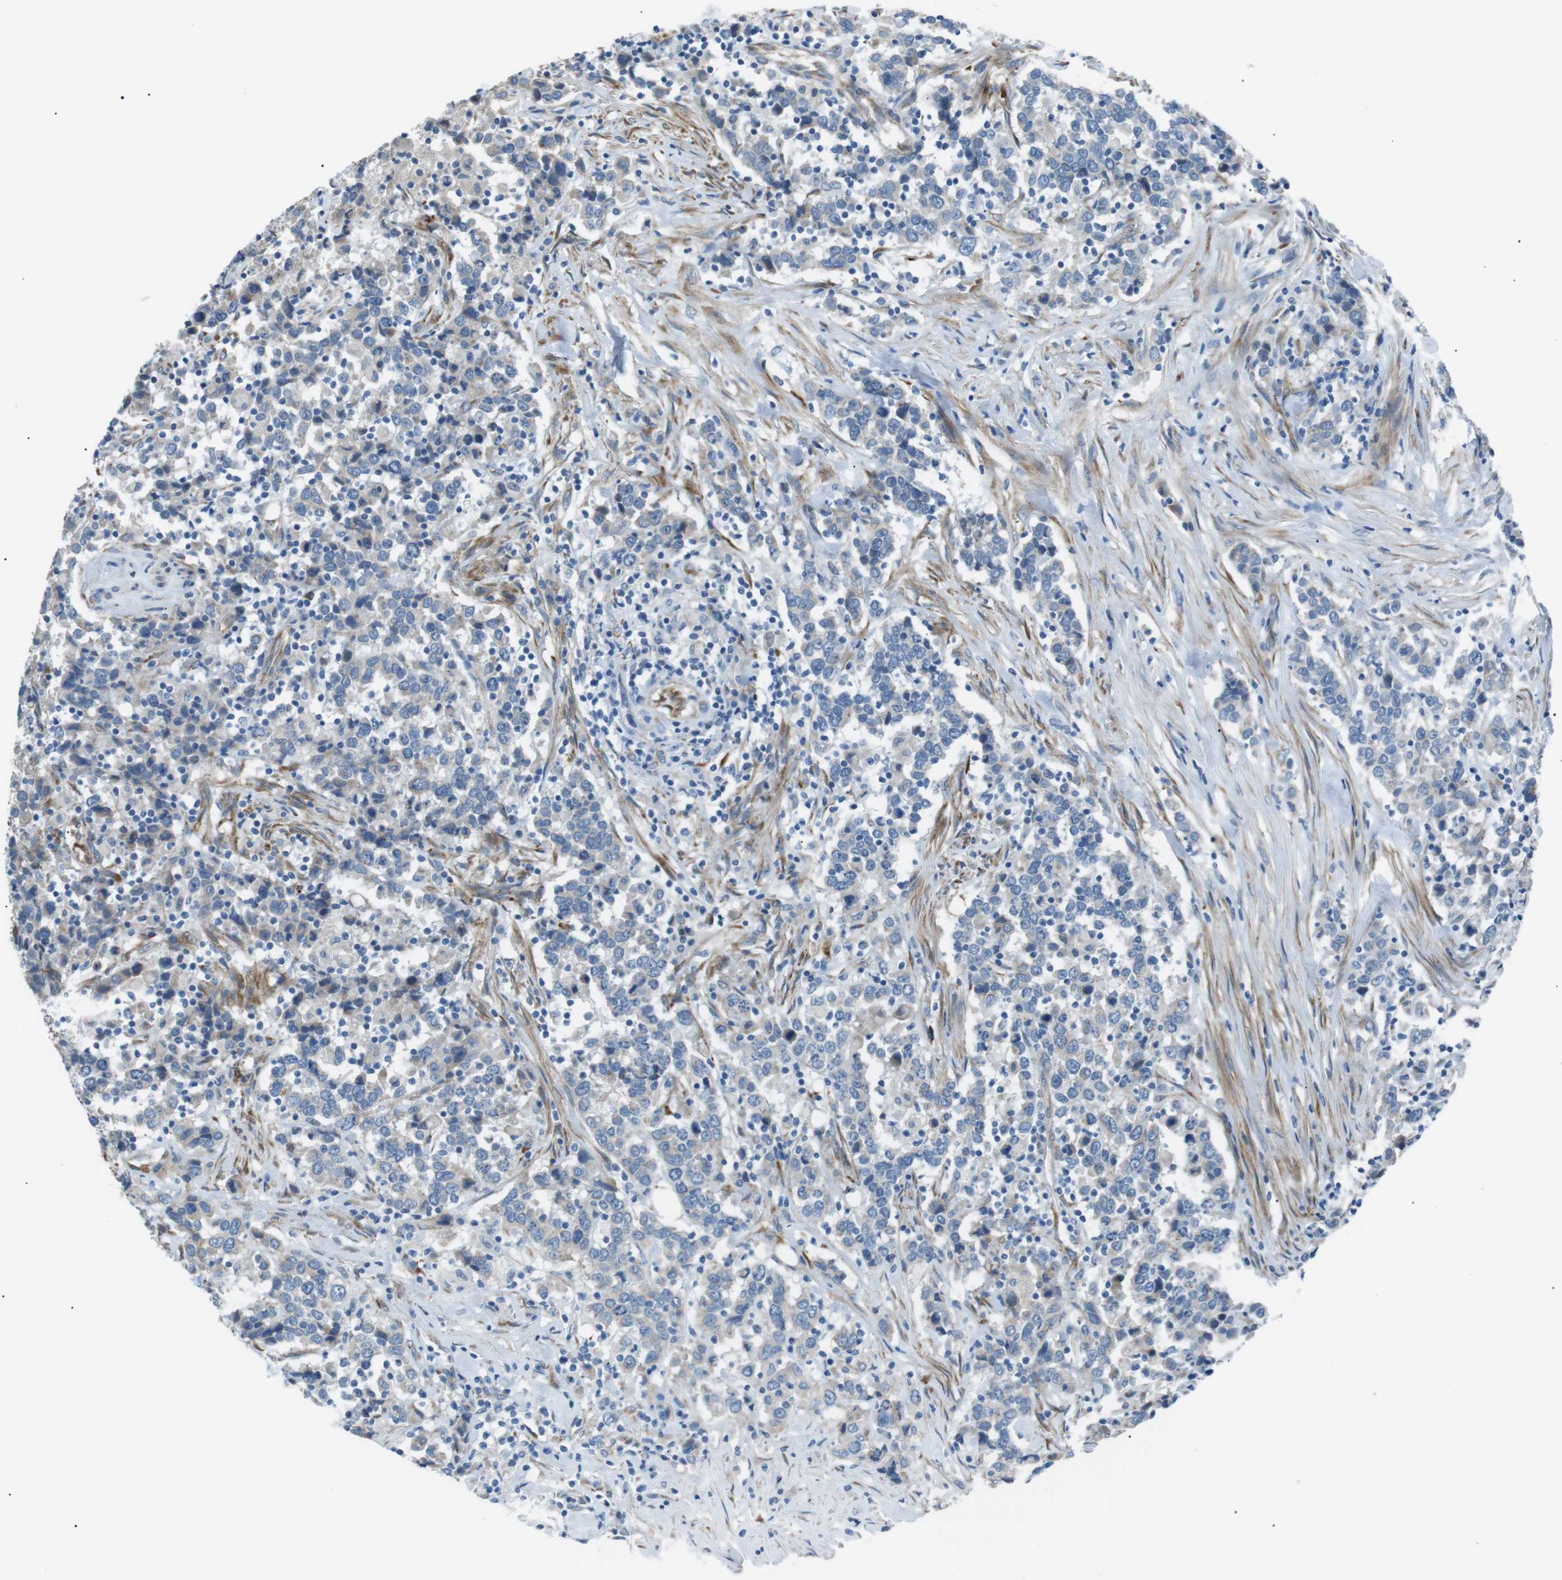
{"staining": {"intensity": "negative", "quantity": "none", "location": "none"}, "tissue": "urothelial cancer", "cell_type": "Tumor cells", "image_type": "cancer", "snomed": [{"axis": "morphology", "description": "Urothelial carcinoma, High grade"}, {"axis": "topography", "description": "Urinary bladder"}], "caption": "Urothelial cancer stained for a protein using immunohistochemistry shows no positivity tumor cells.", "gene": "MTARC2", "patient": {"sex": "male", "age": 61}}